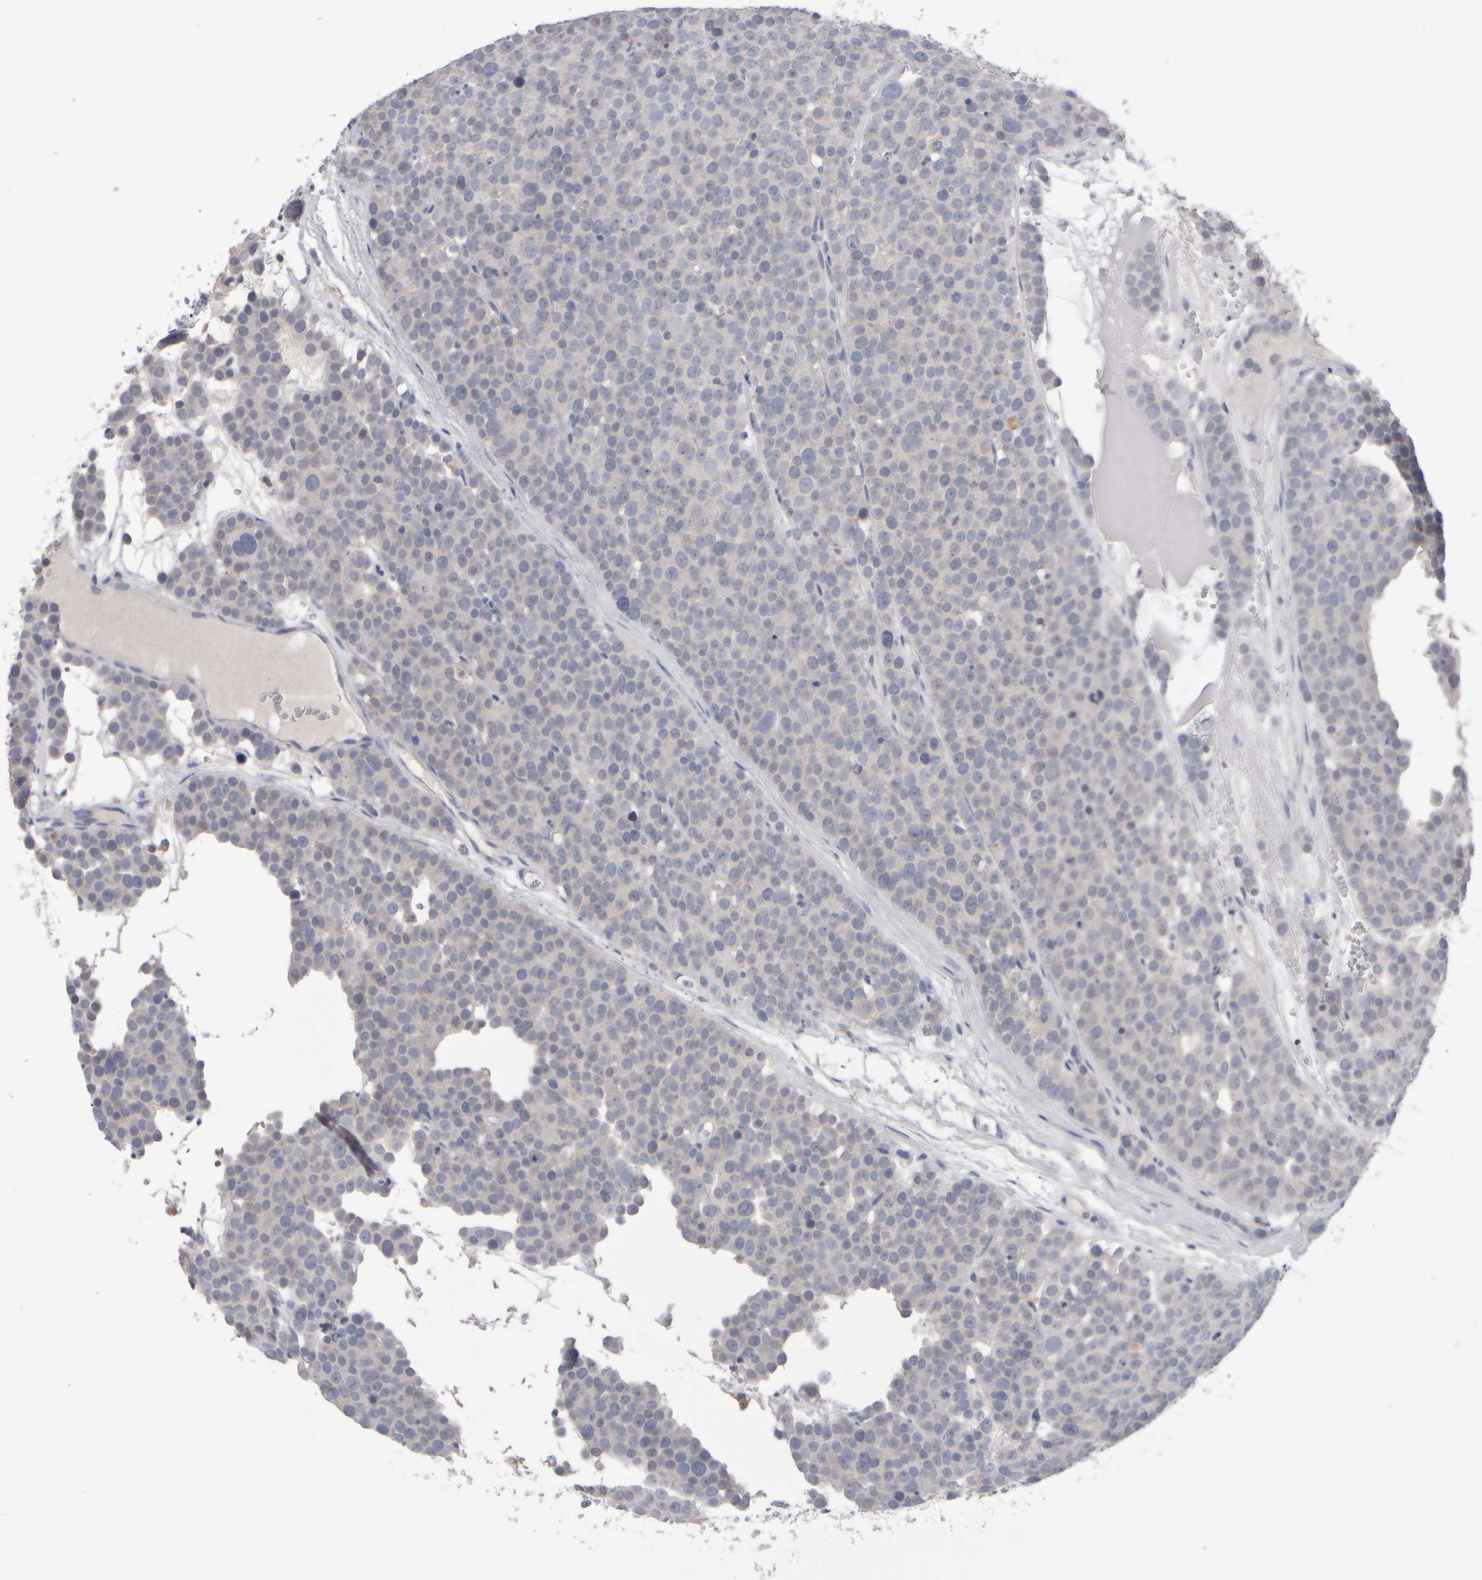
{"staining": {"intensity": "negative", "quantity": "none", "location": "none"}, "tissue": "testis cancer", "cell_type": "Tumor cells", "image_type": "cancer", "snomed": [{"axis": "morphology", "description": "Seminoma, NOS"}, {"axis": "topography", "description": "Testis"}], "caption": "Testis cancer (seminoma) was stained to show a protein in brown. There is no significant expression in tumor cells. (IHC, brightfield microscopy, high magnification).", "gene": "EPHX2", "patient": {"sex": "male", "age": 71}}